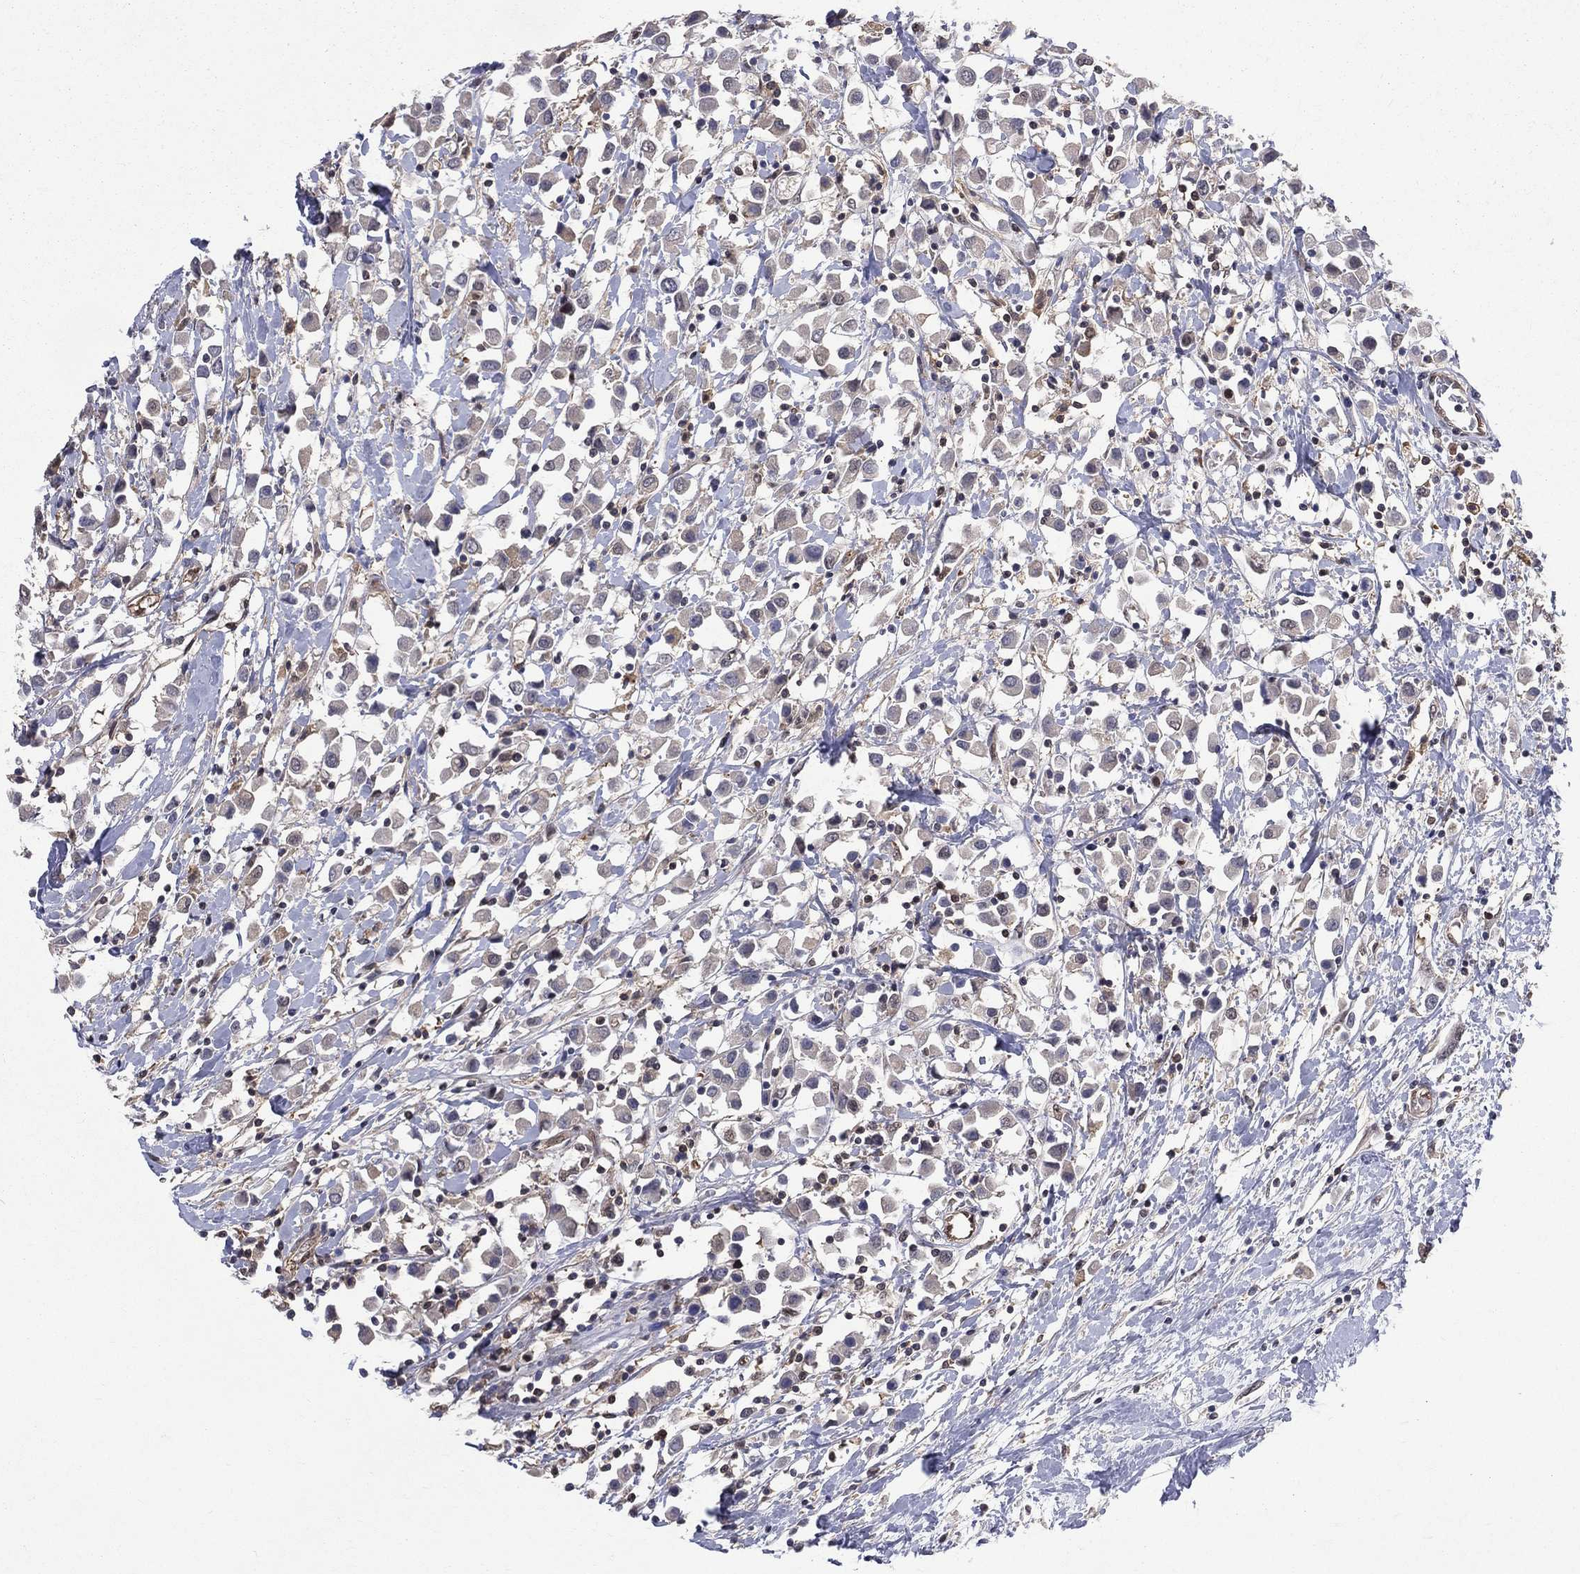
{"staining": {"intensity": "weak", "quantity": "<25%", "location": "cytoplasmic/membranous"}, "tissue": "breast cancer", "cell_type": "Tumor cells", "image_type": "cancer", "snomed": [{"axis": "morphology", "description": "Duct carcinoma"}, {"axis": "topography", "description": "Breast"}], "caption": "The histopathology image exhibits no staining of tumor cells in breast cancer.", "gene": "GMPR2", "patient": {"sex": "female", "age": 61}}